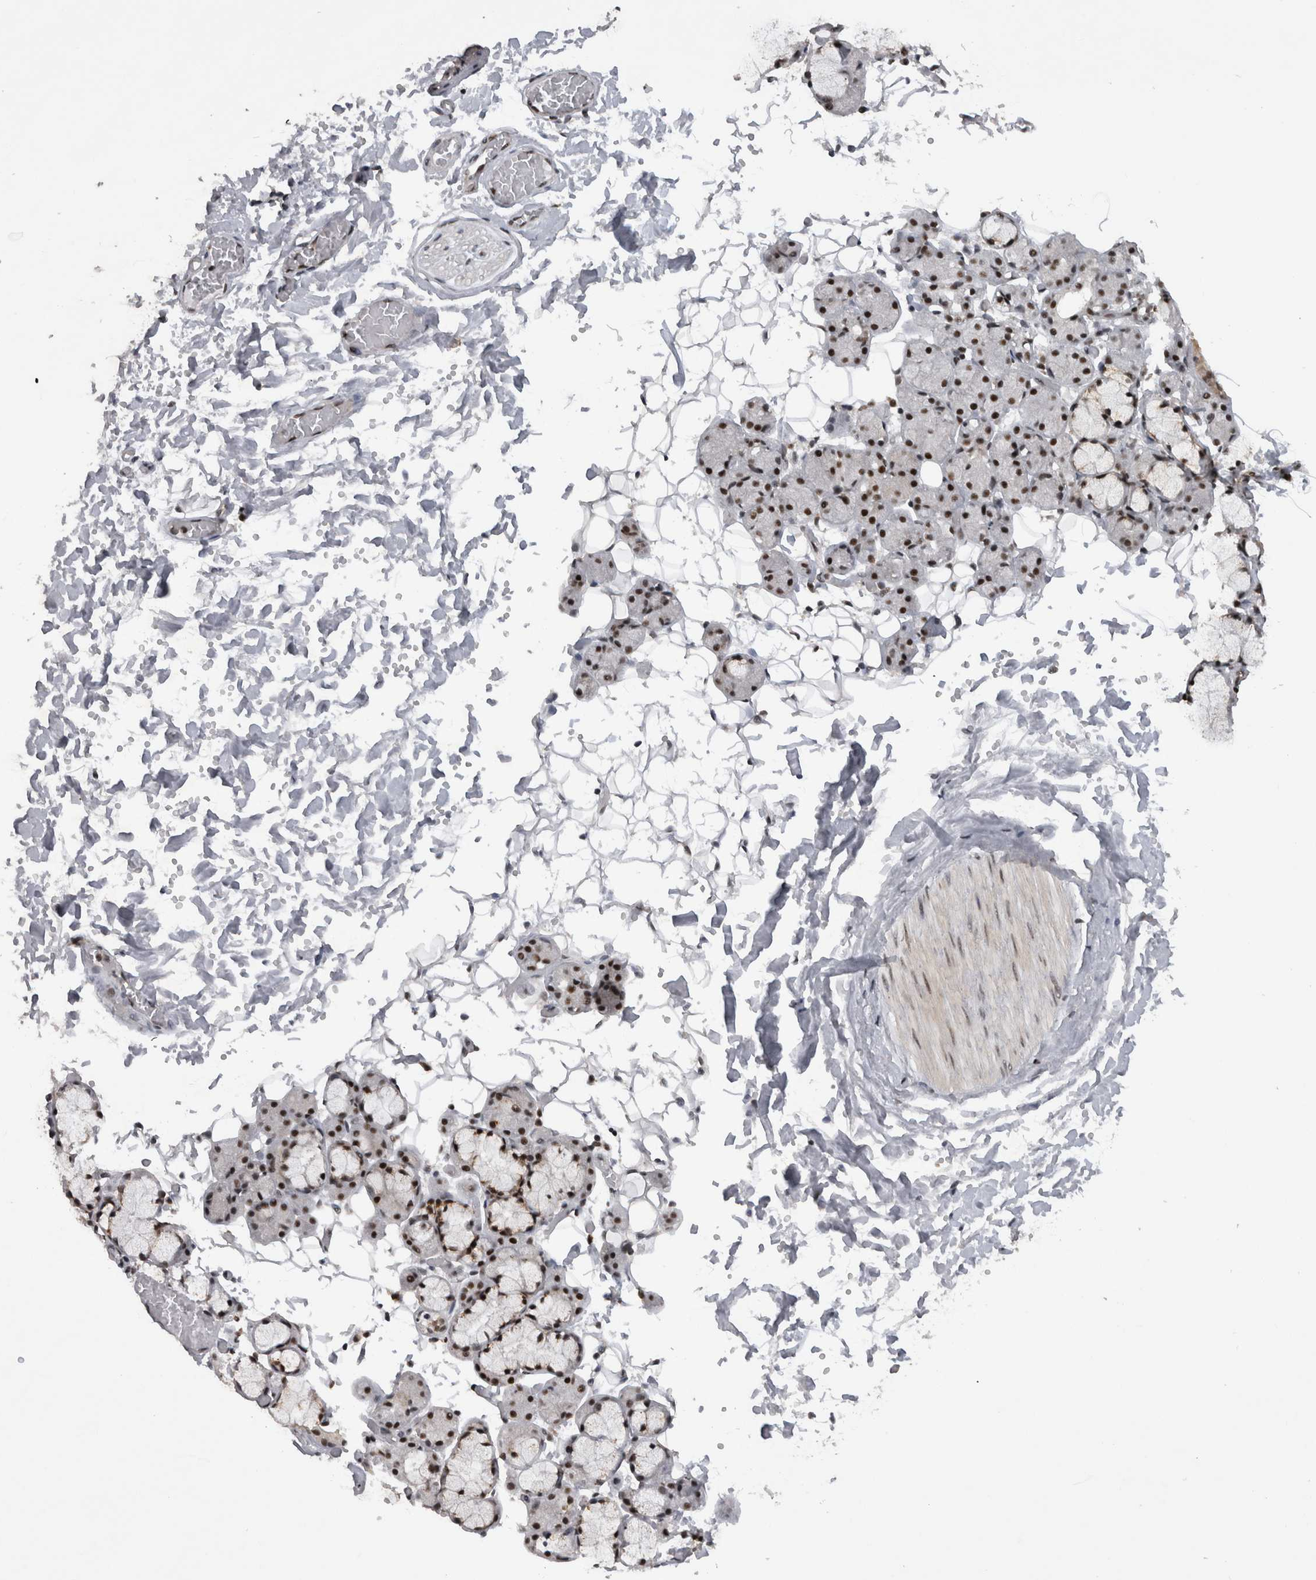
{"staining": {"intensity": "moderate", "quantity": "25%-75%", "location": "nuclear"}, "tissue": "salivary gland", "cell_type": "Glandular cells", "image_type": "normal", "snomed": [{"axis": "morphology", "description": "Normal tissue, NOS"}, {"axis": "topography", "description": "Salivary gland"}], "caption": "A micrograph of human salivary gland stained for a protein reveals moderate nuclear brown staining in glandular cells. The staining was performed using DAB (3,3'-diaminobenzidine), with brown indicating positive protein expression. Nuclei are stained blue with hematoxylin.", "gene": "CDK11A", "patient": {"sex": "male", "age": 63}}